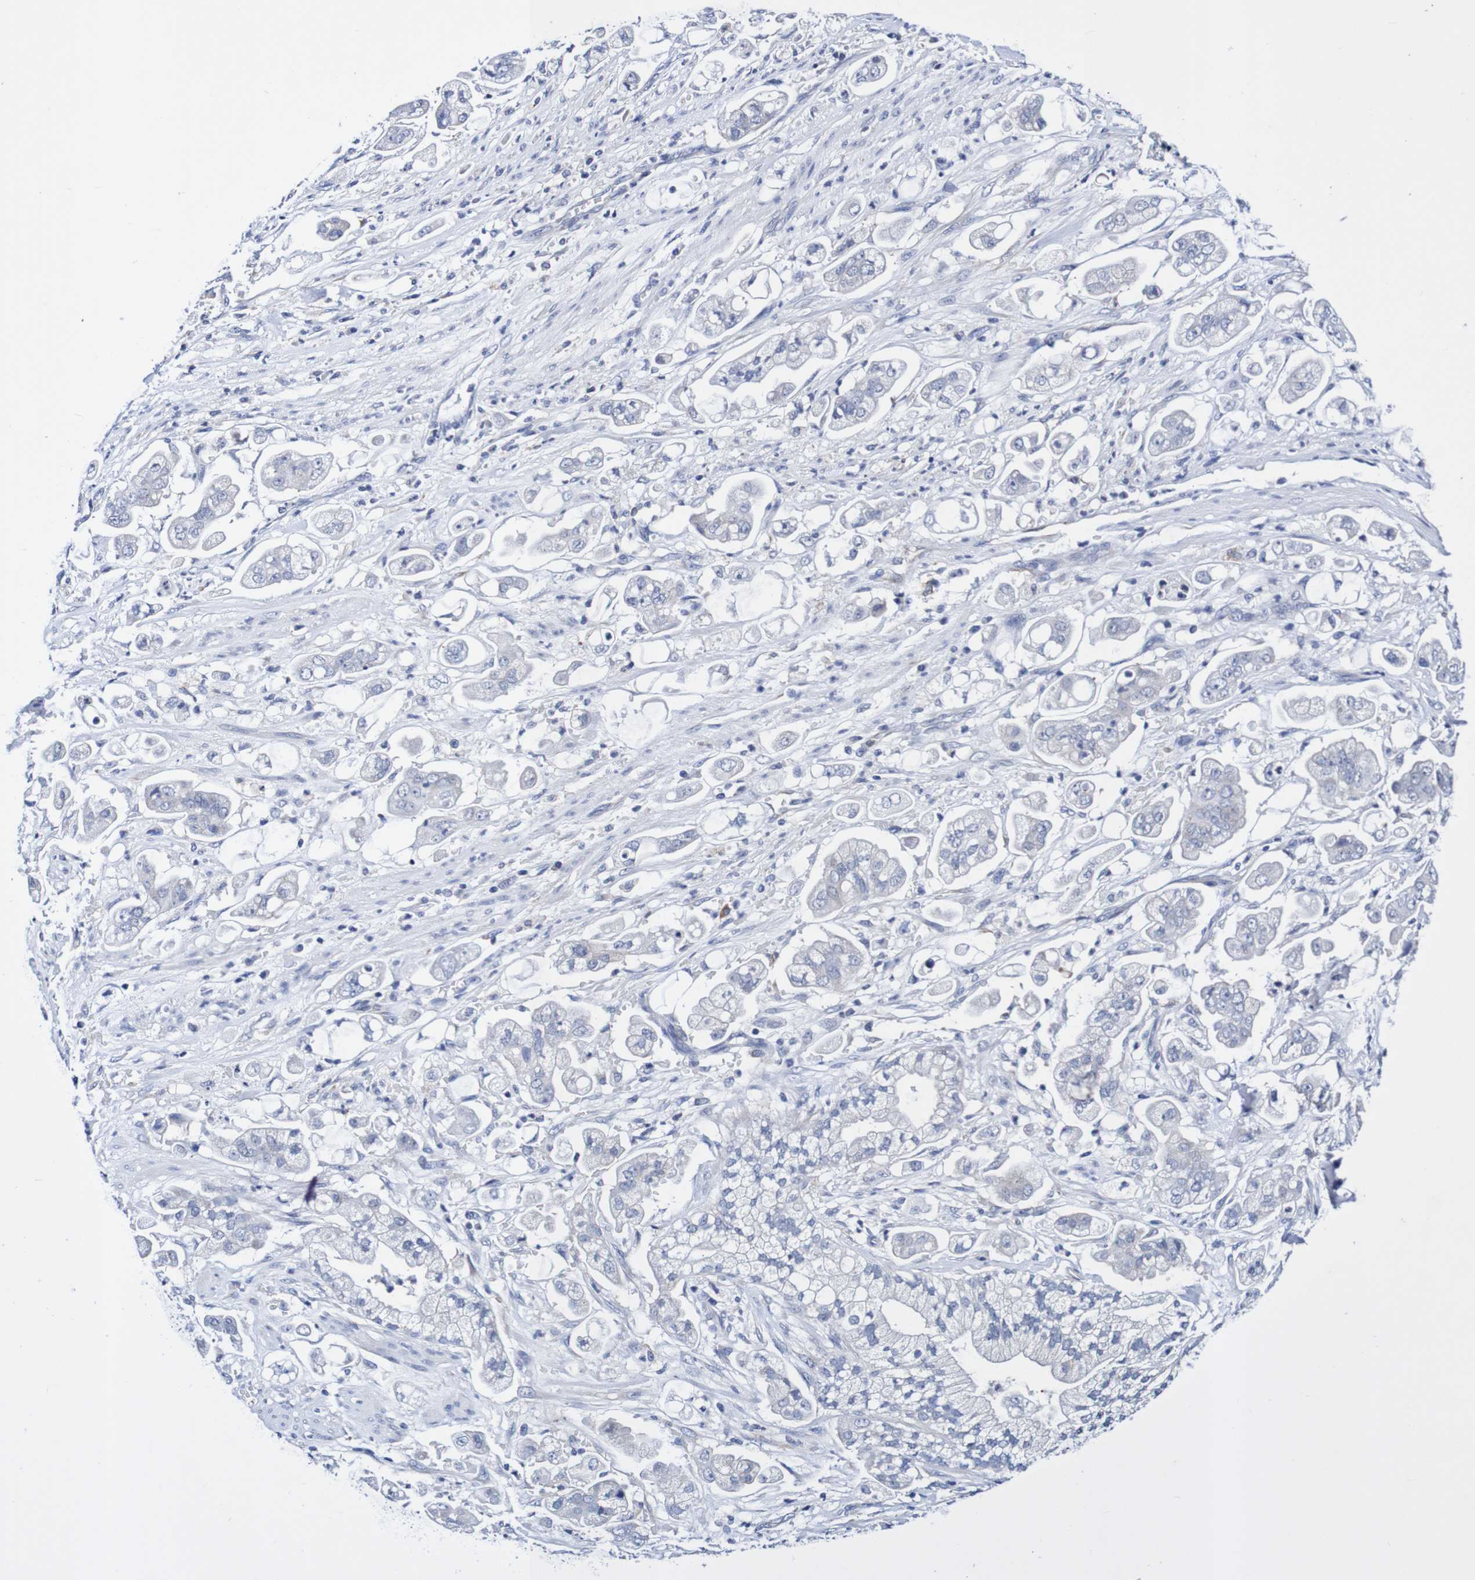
{"staining": {"intensity": "negative", "quantity": "none", "location": "none"}, "tissue": "stomach cancer", "cell_type": "Tumor cells", "image_type": "cancer", "snomed": [{"axis": "morphology", "description": "Adenocarcinoma, NOS"}, {"axis": "topography", "description": "Stomach"}], "caption": "Adenocarcinoma (stomach) was stained to show a protein in brown. There is no significant expression in tumor cells.", "gene": "SEZ6", "patient": {"sex": "male", "age": 62}}